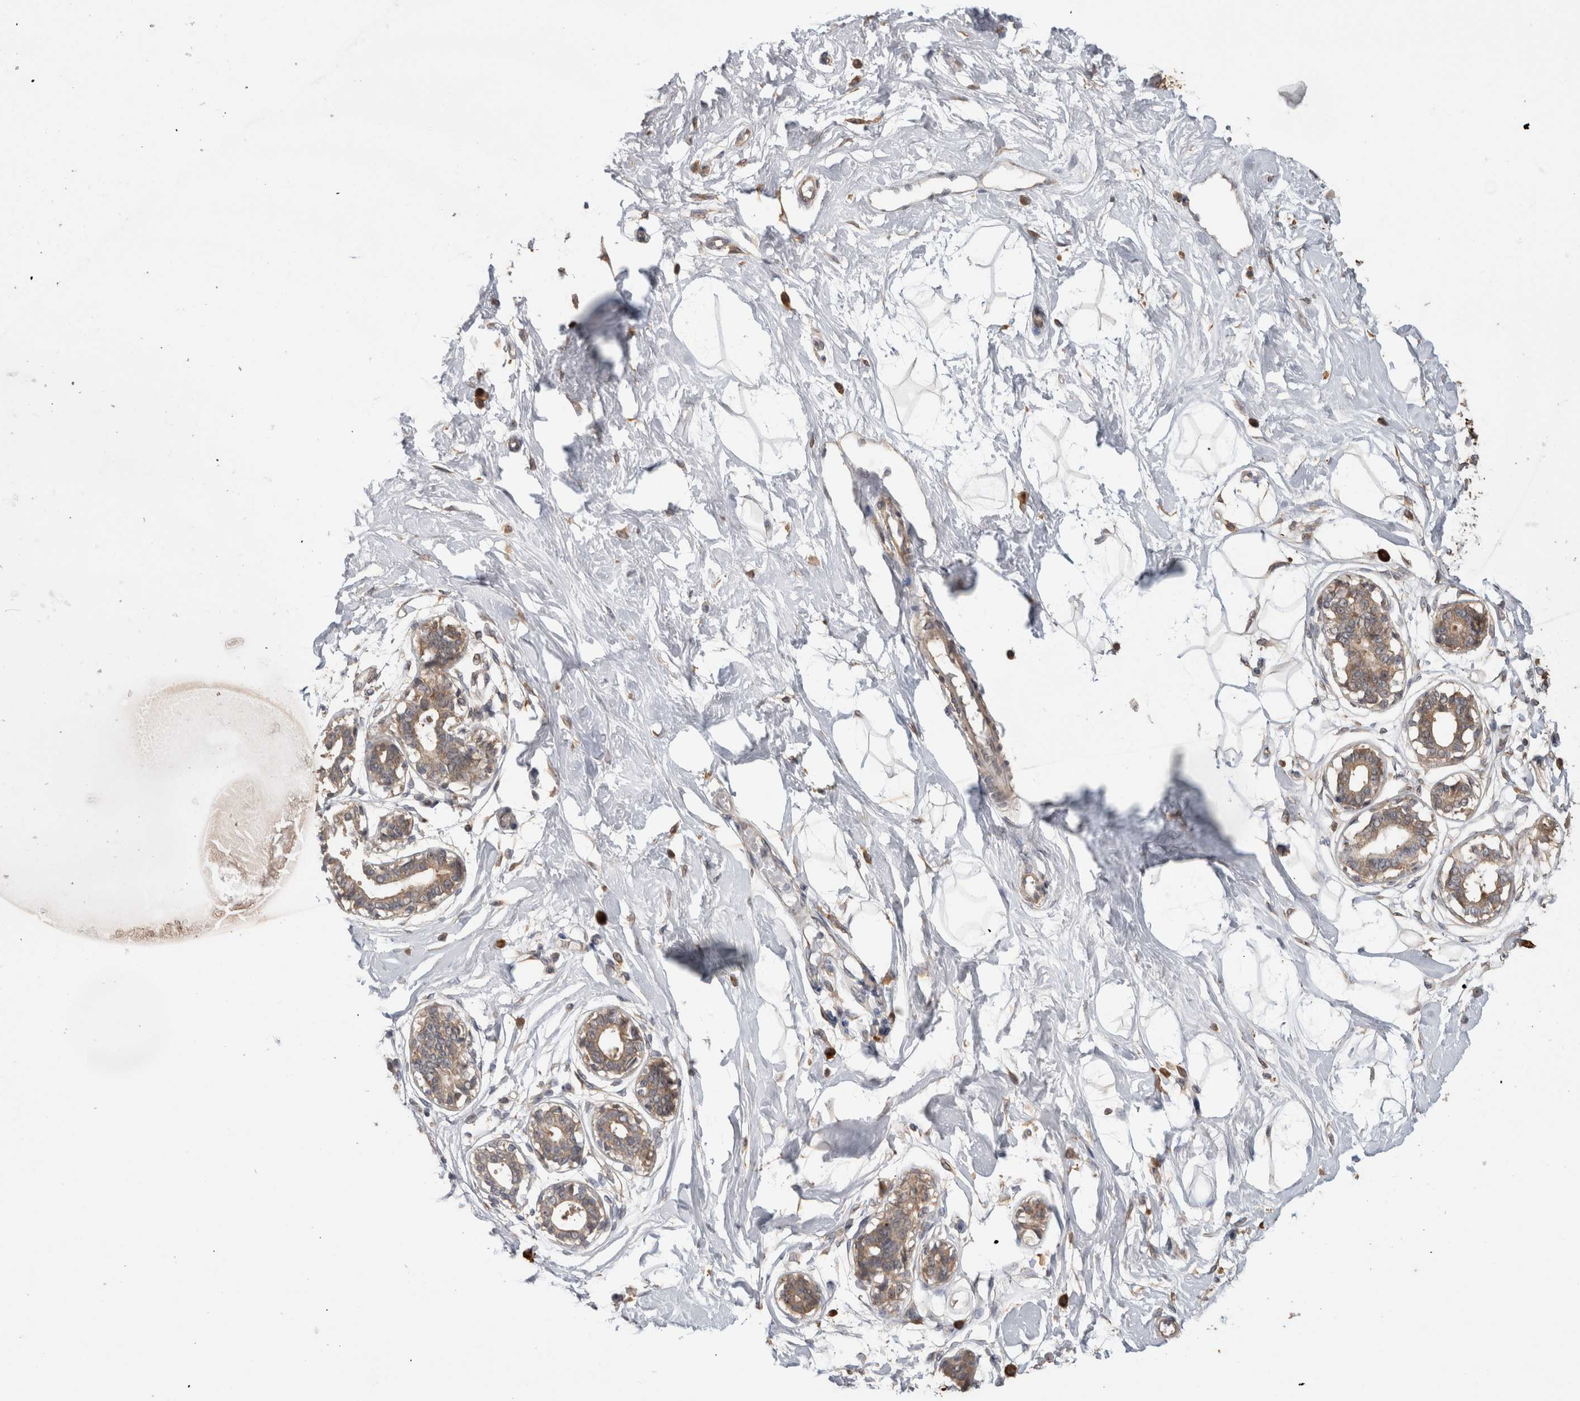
{"staining": {"intensity": "weak", "quantity": ">75%", "location": "cytoplasmic/membranous"}, "tissue": "breast", "cell_type": "Adipocytes", "image_type": "normal", "snomed": [{"axis": "morphology", "description": "Normal tissue, NOS"}, {"axis": "topography", "description": "Breast"}], "caption": "Breast stained with IHC reveals weak cytoplasmic/membranous positivity in approximately >75% of adipocytes. (DAB = brown stain, brightfield microscopy at high magnification).", "gene": "TBCE", "patient": {"sex": "female", "age": 45}}